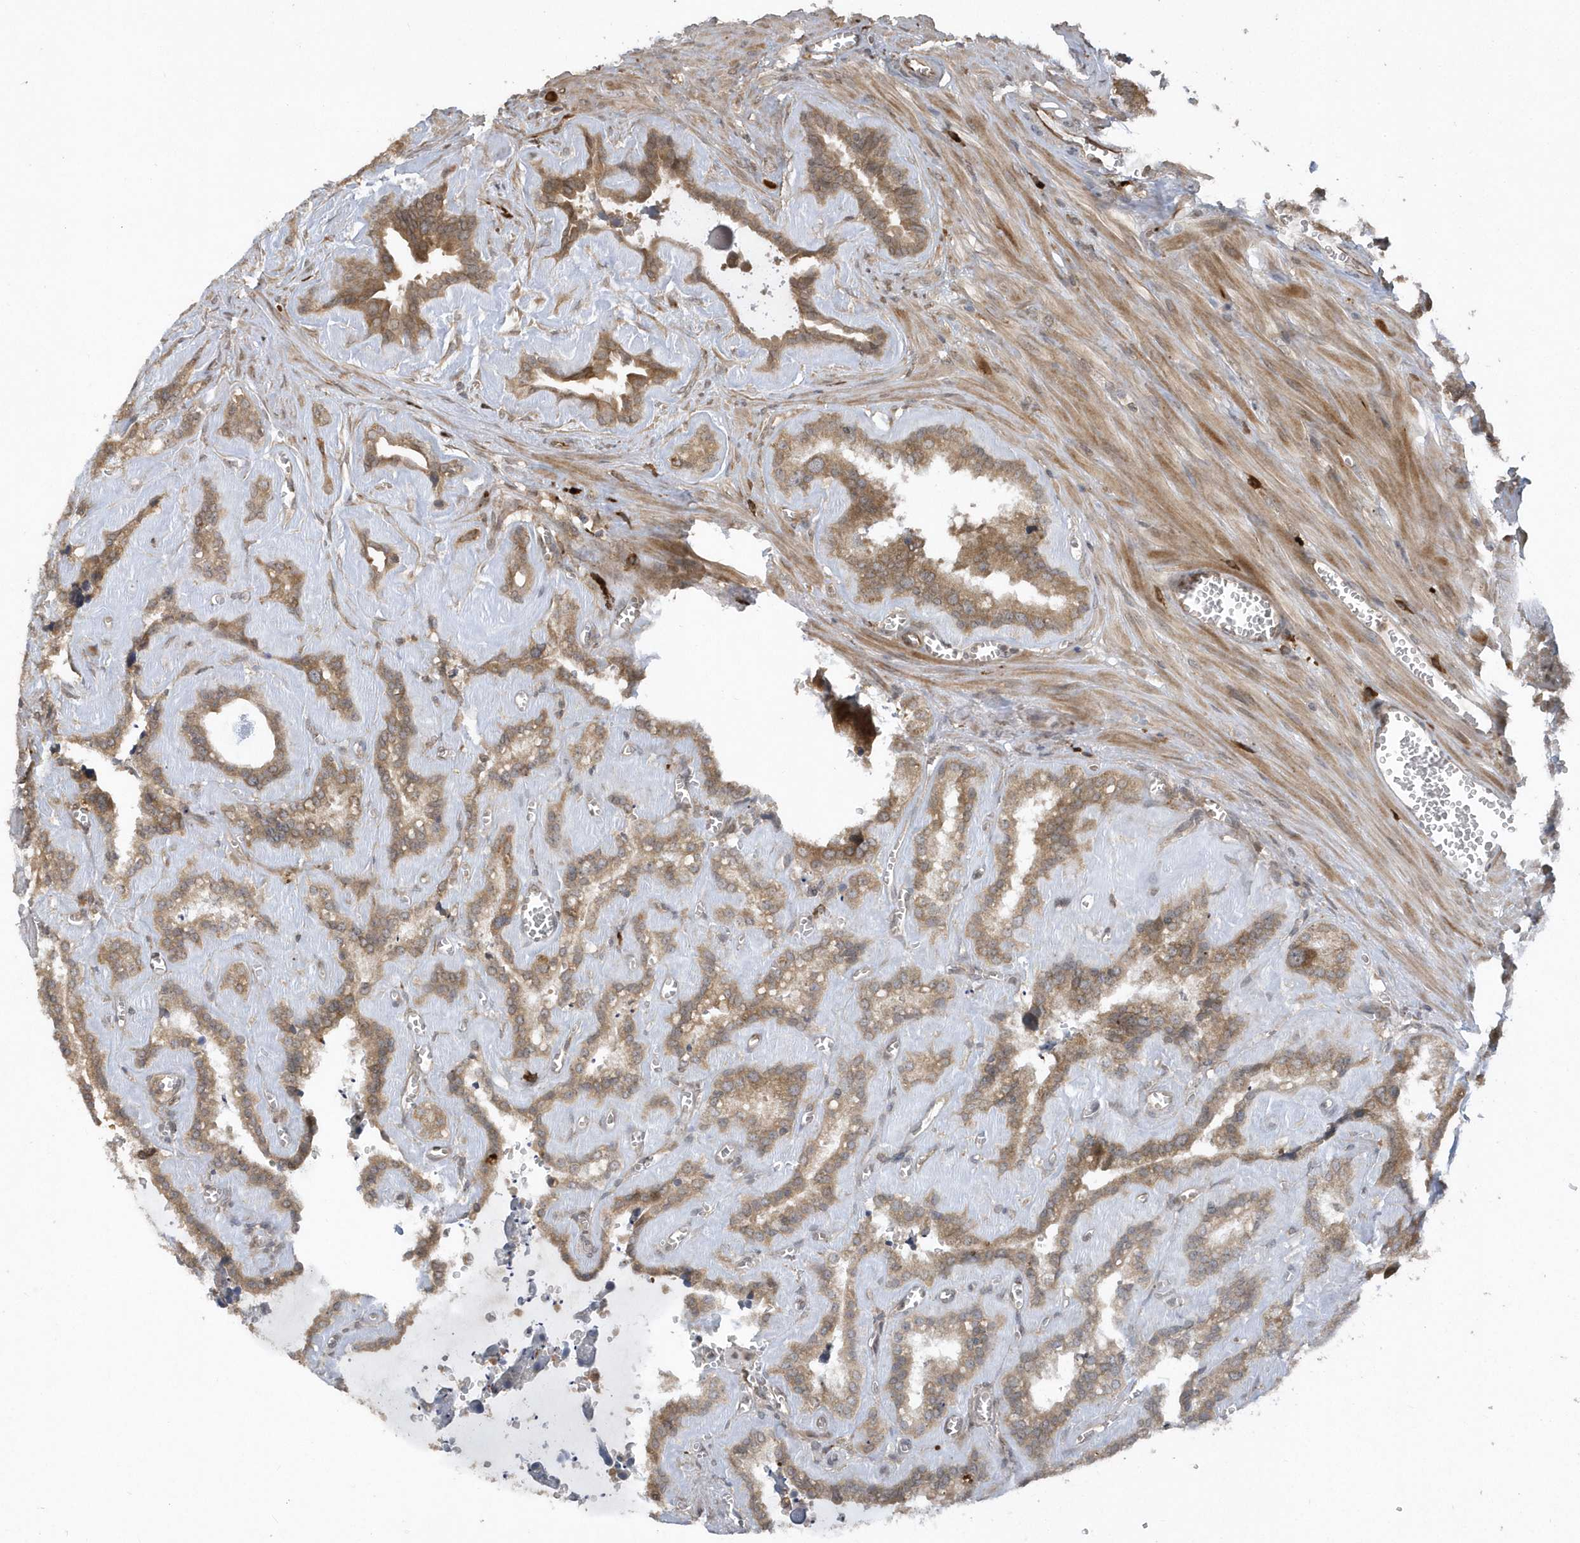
{"staining": {"intensity": "moderate", "quantity": ">75%", "location": "cytoplasmic/membranous"}, "tissue": "seminal vesicle", "cell_type": "Glandular cells", "image_type": "normal", "snomed": [{"axis": "morphology", "description": "Normal tissue, NOS"}, {"axis": "topography", "description": "Prostate"}, {"axis": "topography", "description": "Seminal veicle"}], "caption": "Normal seminal vesicle shows moderate cytoplasmic/membranous staining in about >75% of glandular cells, visualized by immunohistochemistry.", "gene": "HERPUD1", "patient": {"sex": "male", "age": 59}}